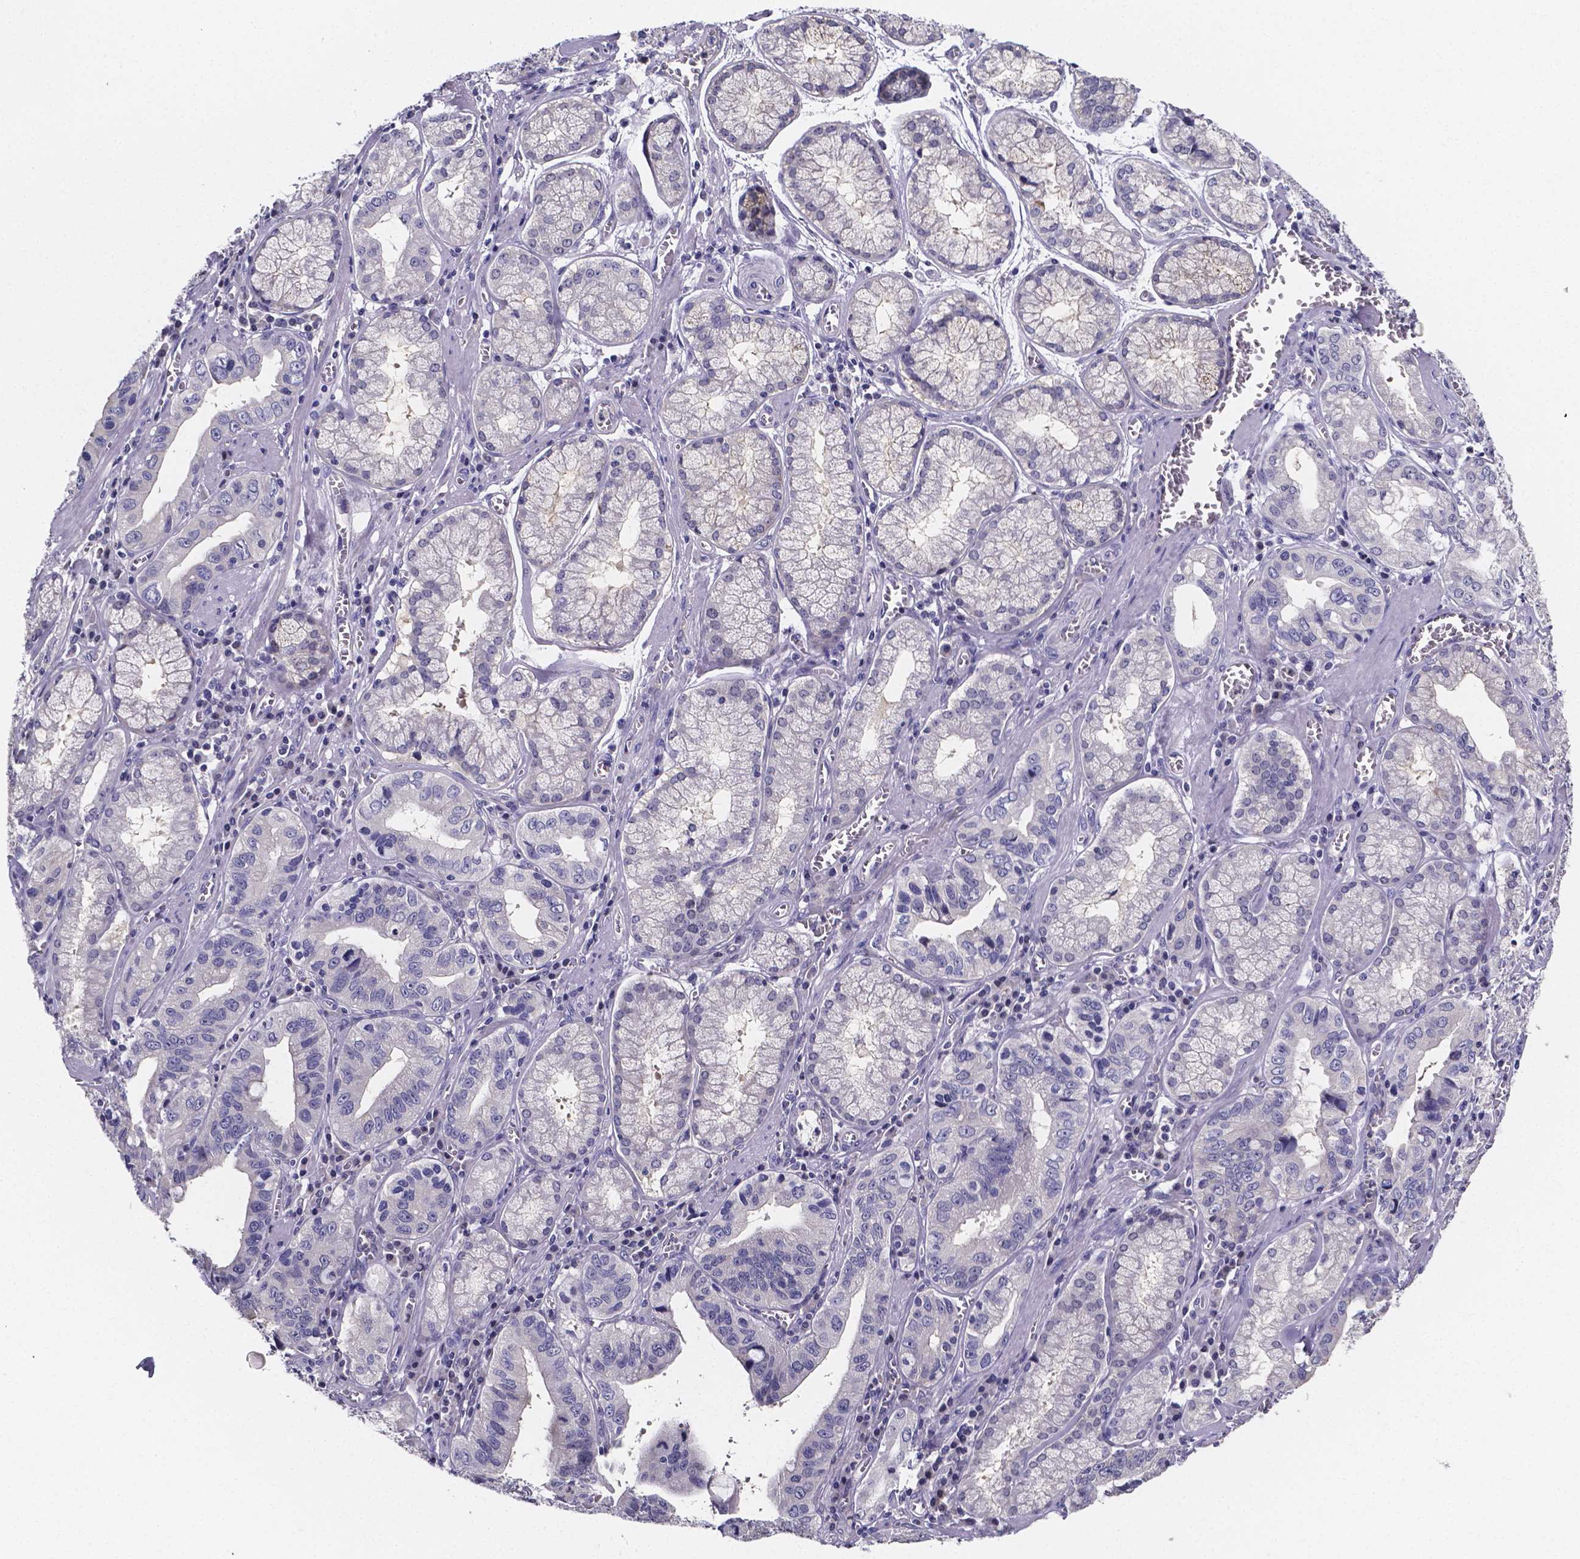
{"staining": {"intensity": "negative", "quantity": "none", "location": "none"}, "tissue": "stomach cancer", "cell_type": "Tumor cells", "image_type": "cancer", "snomed": [{"axis": "morphology", "description": "Adenocarcinoma, NOS"}, {"axis": "topography", "description": "Stomach, lower"}], "caption": "A photomicrograph of human adenocarcinoma (stomach) is negative for staining in tumor cells.", "gene": "IZUMO1", "patient": {"sex": "female", "age": 76}}